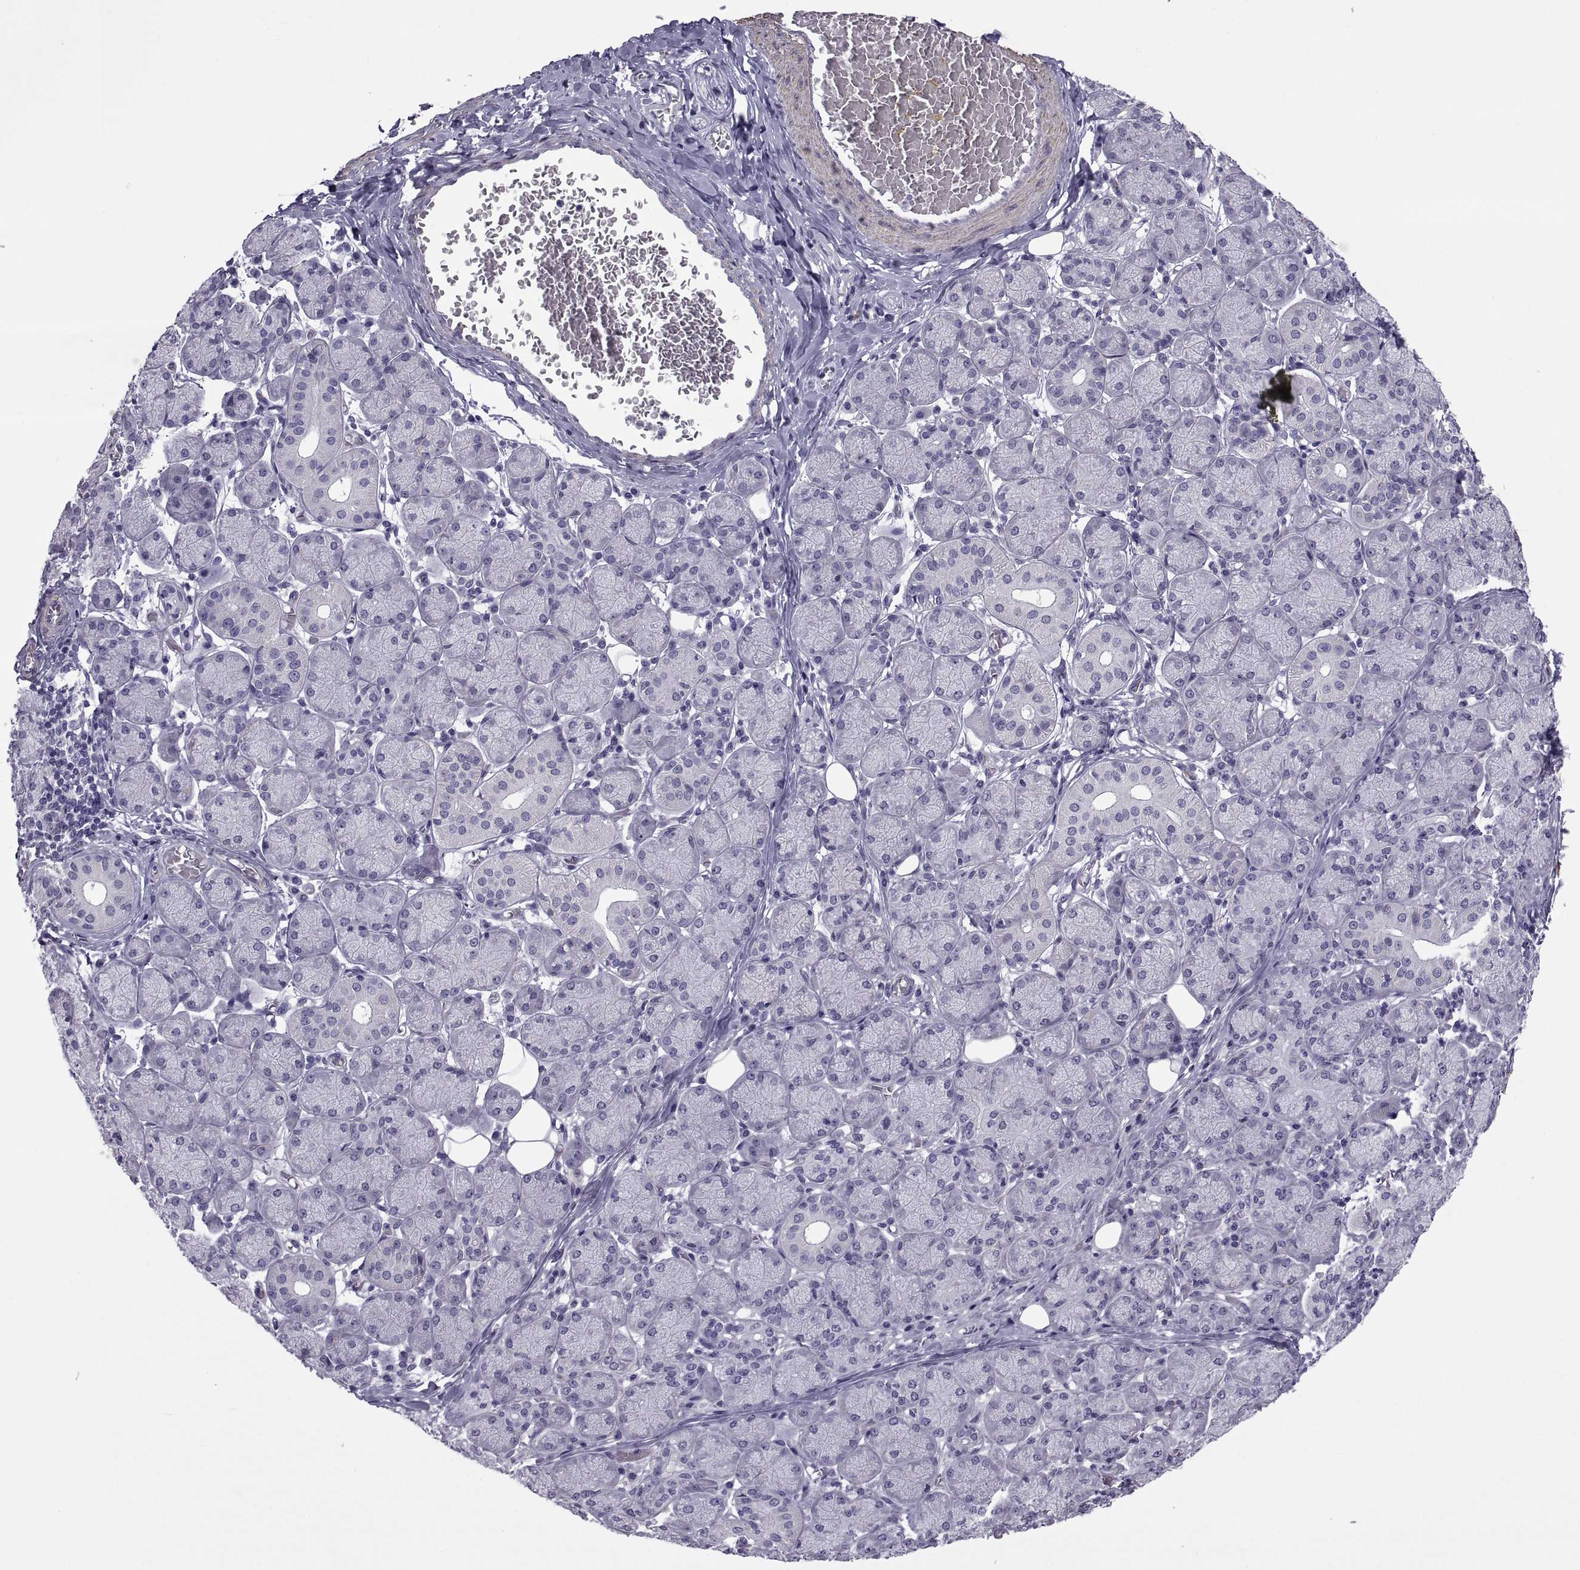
{"staining": {"intensity": "negative", "quantity": "none", "location": "none"}, "tissue": "salivary gland", "cell_type": "Glandular cells", "image_type": "normal", "snomed": [{"axis": "morphology", "description": "Normal tissue, NOS"}, {"axis": "topography", "description": "Salivary gland"}, {"axis": "topography", "description": "Peripheral nerve tissue"}], "caption": "High magnification brightfield microscopy of unremarkable salivary gland stained with DAB (3,3'-diaminobenzidine) (brown) and counterstained with hematoxylin (blue): glandular cells show no significant expression. (Stains: DAB immunohistochemistry with hematoxylin counter stain, Microscopy: brightfield microscopy at high magnification).", "gene": "MAGEB1", "patient": {"sex": "female", "age": 24}}